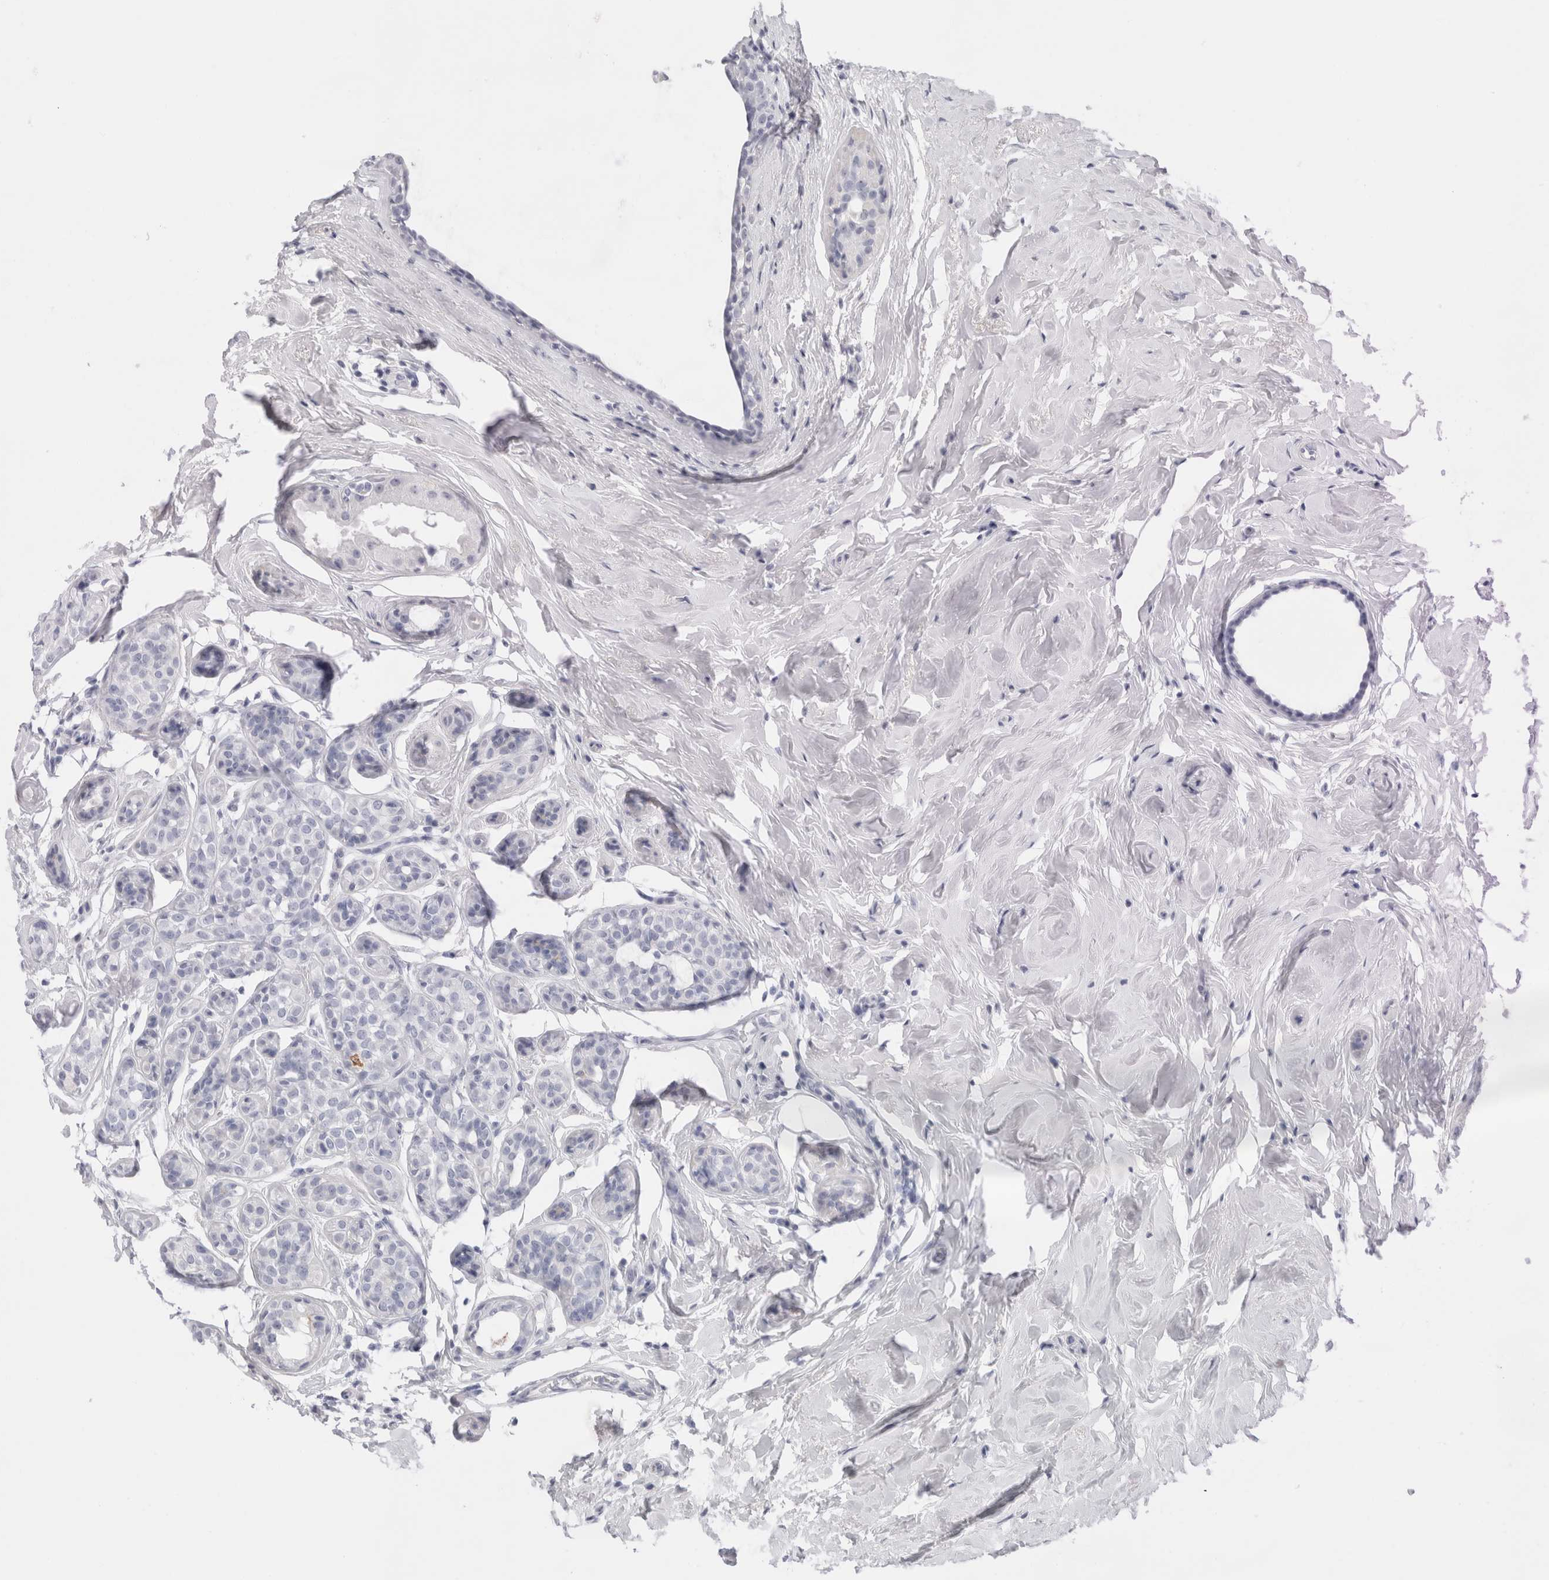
{"staining": {"intensity": "negative", "quantity": "none", "location": "none"}, "tissue": "breast cancer", "cell_type": "Tumor cells", "image_type": "cancer", "snomed": [{"axis": "morphology", "description": "Duct carcinoma"}, {"axis": "topography", "description": "Breast"}], "caption": "Breast cancer was stained to show a protein in brown. There is no significant staining in tumor cells.", "gene": "MUC15", "patient": {"sex": "female", "age": 55}}